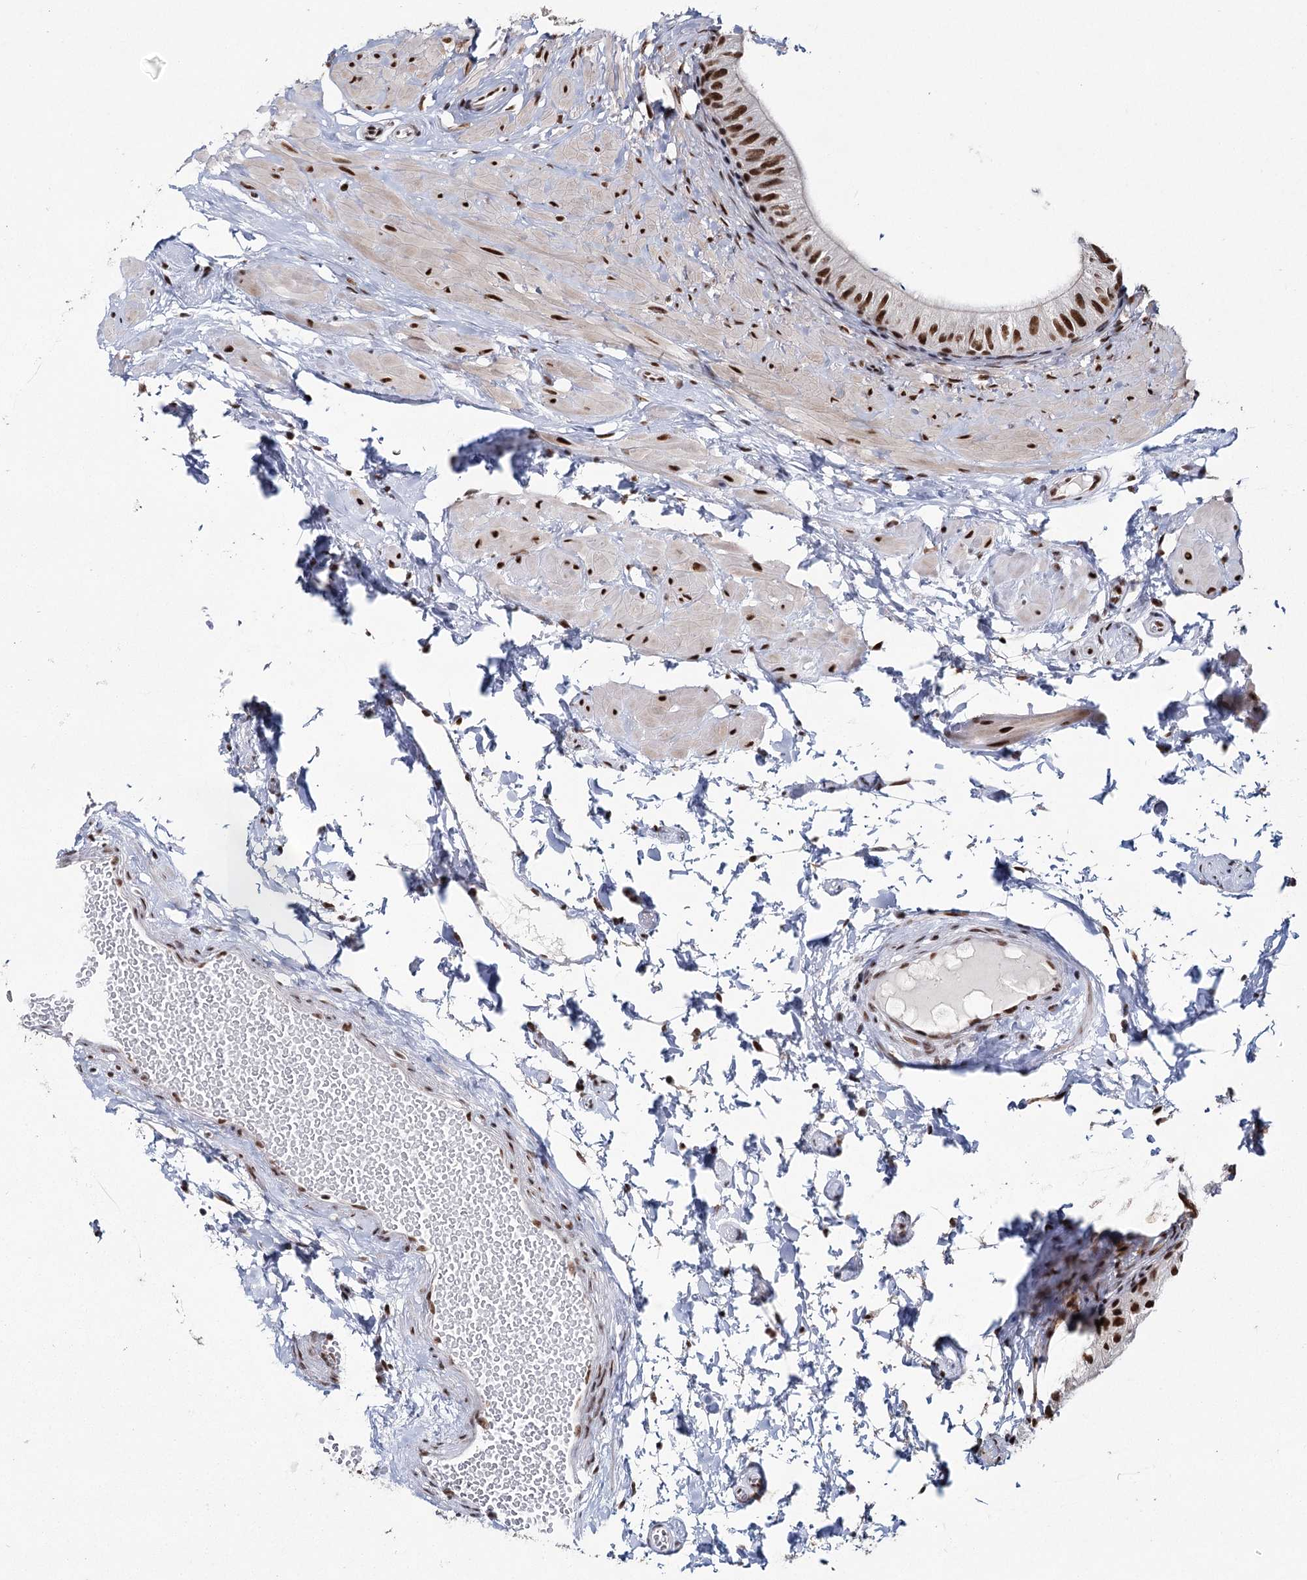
{"staining": {"intensity": "strong", "quantity": ">75%", "location": "nuclear"}, "tissue": "epididymis", "cell_type": "Glandular cells", "image_type": "normal", "snomed": [{"axis": "morphology", "description": "Normal tissue, NOS"}, {"axis": "topography", "description": "Epididymis"}], "caption": "High-magnification brightfield microscopy of benign epididymis stained with DAB (brown) and counterstained with hematoxylin (blue). glandular cells exhibit strong nuclear positivity is identified in about>75% of cells.", "gene": "SCAF8", "patient": {"sex": "male", "age": 50}}